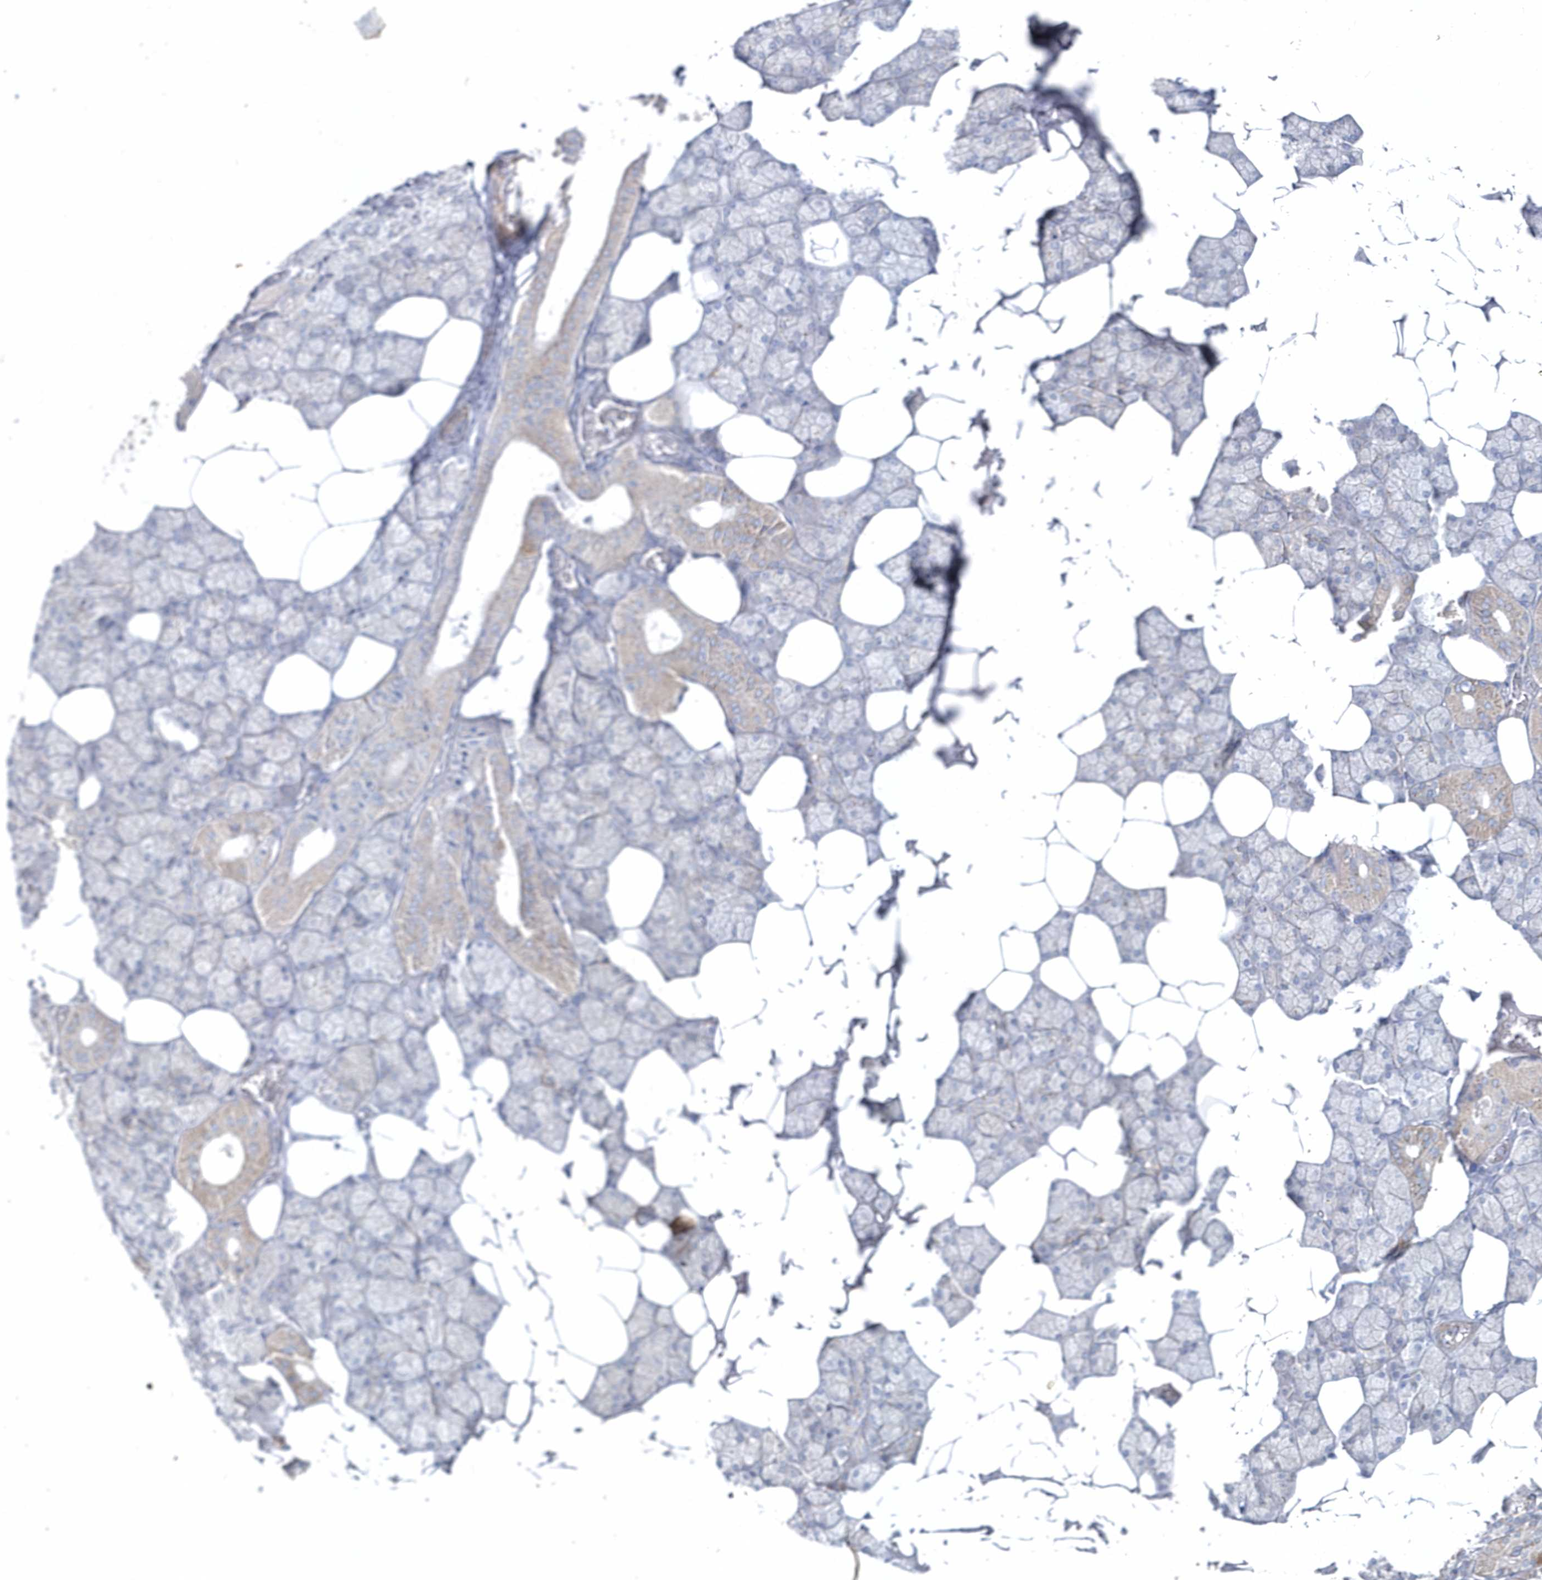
{"staining": {"intensity": "moderate", "quantity": "<25%", "location": "cytoplasmic/membranous"}, "tissue": "salivary gland", "cell_type": "Glandular cells", "image_type": "normal", "snomed": [{"axis": "morphology", "description": "Normal tissue, NOS"}, {"axis": "topography", "description": "Salivary gland"}], "caption": "Salivary gland stained with DAB IHC displays low levels of moderate cytoplasmic/membranous staining in about <25% of glandular cells.", "gene": "LEXM", "patient": {"sex": "male", "age": 62}}